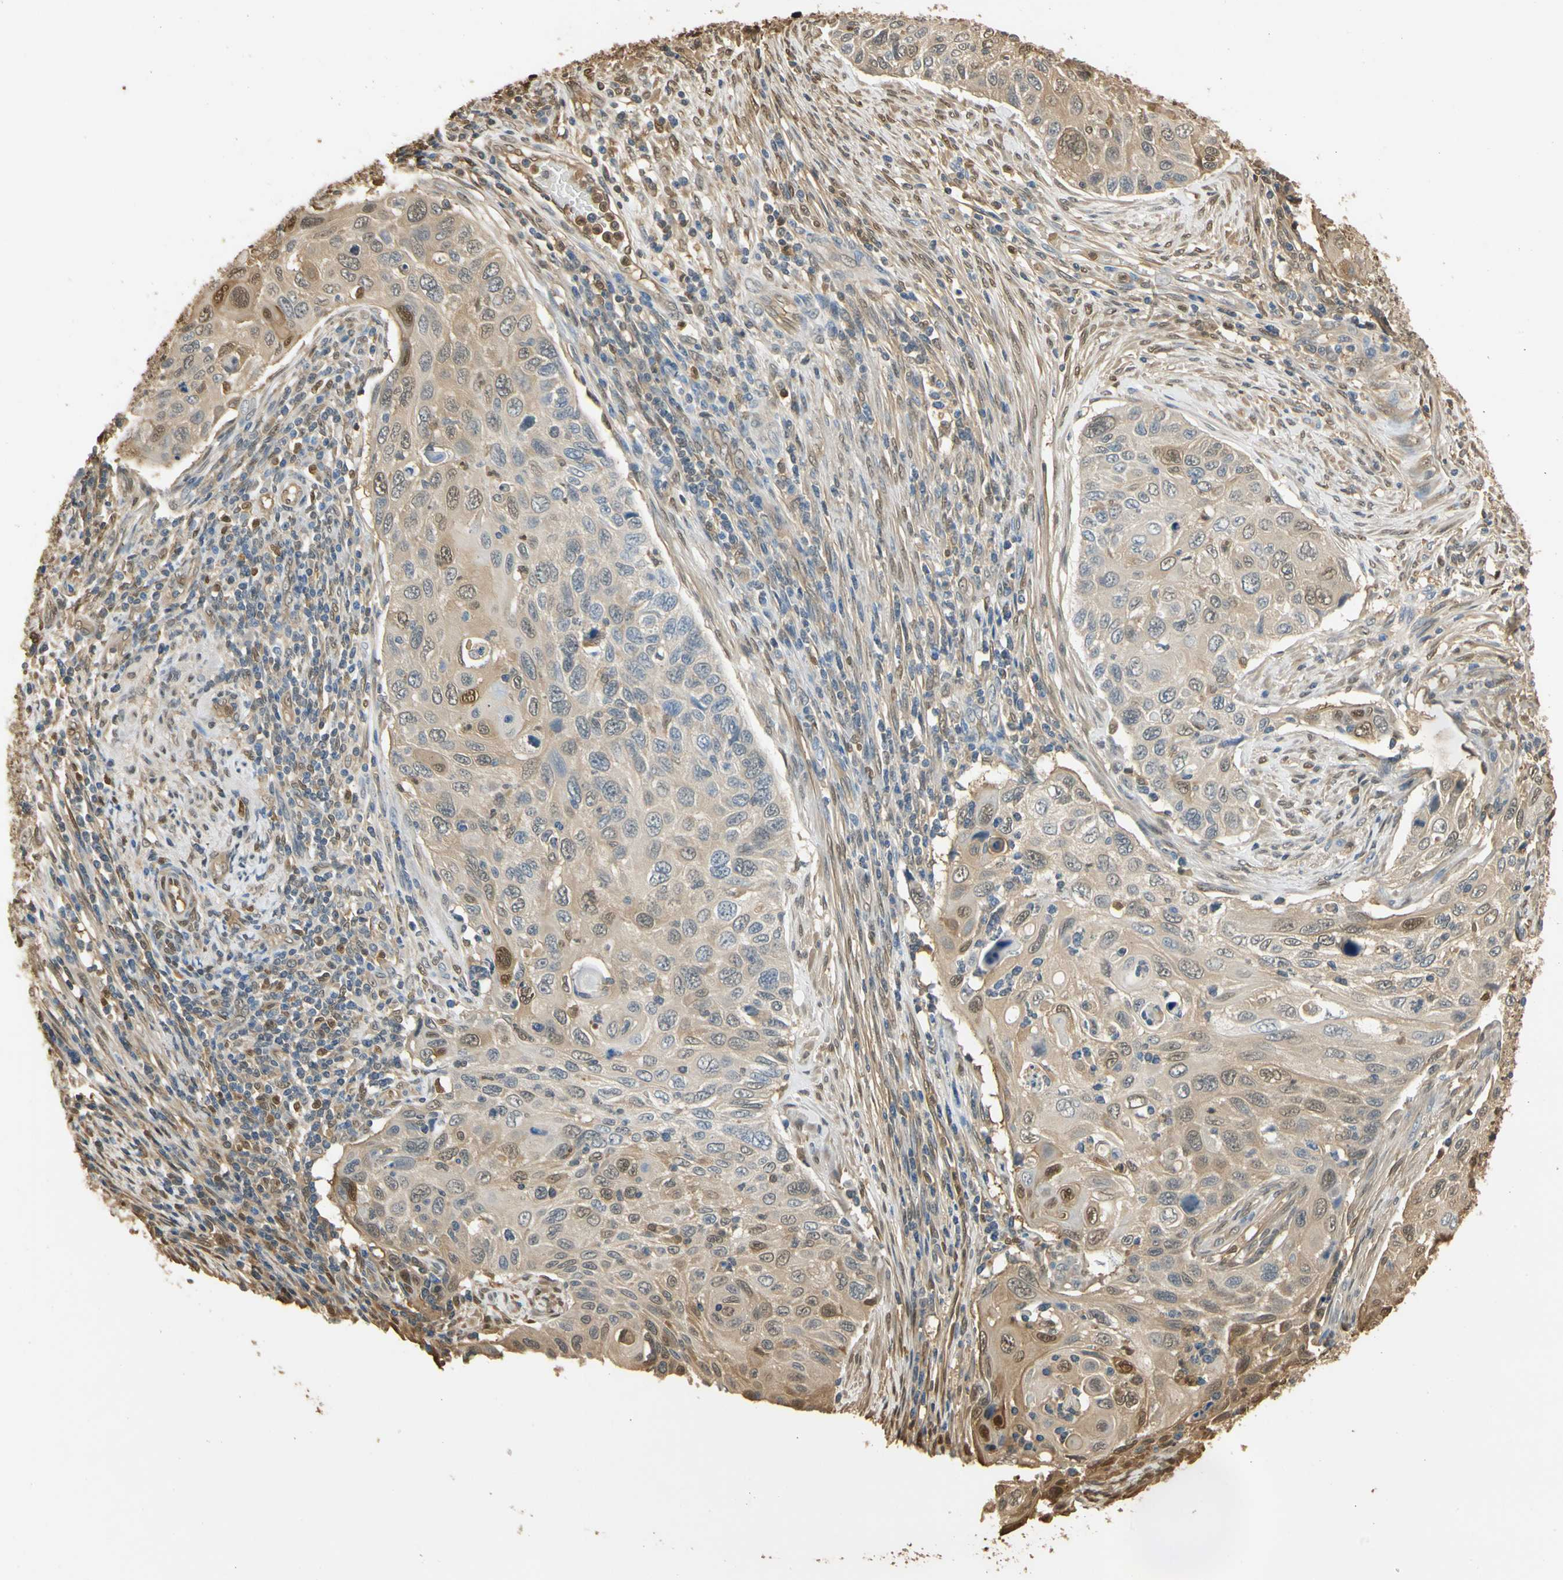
{"staining": {"intensity": "moderate", "quantity": ">75%", "location": "cytoplasmic/membranous,nuclear"}, "tissue": "cervical cancer", "cell_type": "Tumor cells", "image_type": "cancer", "snomed": [{"axis": "morphology", "description": "Squamous cell carcinoma, NOS"}, {"axis": "topography", "description": "Cervix"}], "caption": "The image displays staining of cervical cancer (squamous cell carcinoma), revealing moderate cytoplasmic/membranous and nuclear protein expression (brown color) within tumor cells.", "gene": "S100A6", "patient": {"sex": "female", "age": 70}}